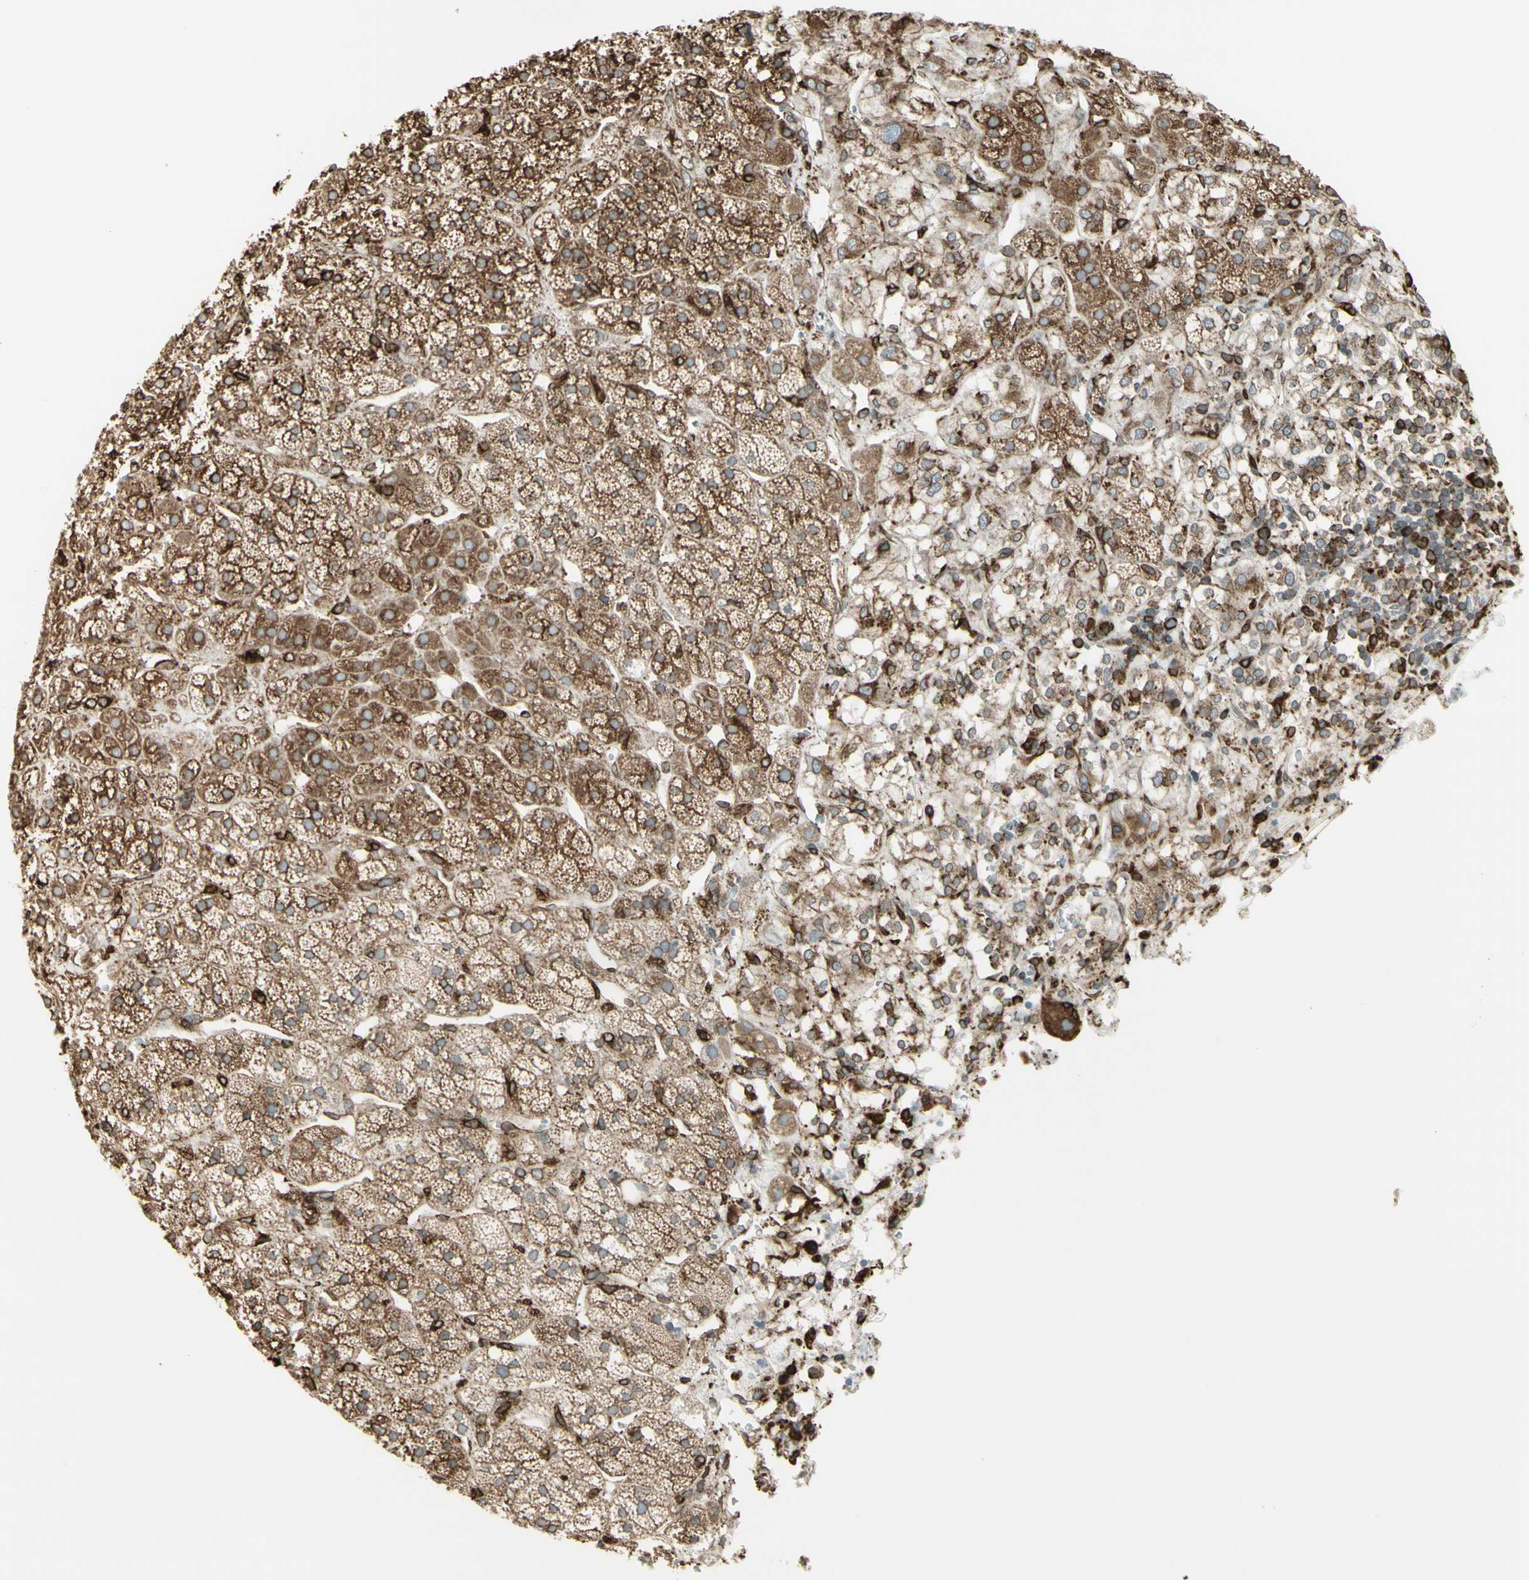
{"staining": {"intensity": "weak", "quantity": ">75%", "location": "cytoplasmic/membranous"}, "tissue": "adrenal gland", "cell_type": "Glandular cells", "image_type": "normal", "snomed": [{"axis": "morphology", "description": "Normal tissue, NOS"}, {"axis": "topography", "description": "Adrenal gland"}], "caption": "DAB (3,3'-diaminobenzidine) immunohistochemical staining of normal human adrenal gland displays weak cytoplasmic/membranous protein expression in about >75% of glandular cells. (Brightfield microscopy of DAB IHC at high magnification).", "gene": "CANX", "patient": {"sex": "male", "age": 56}}